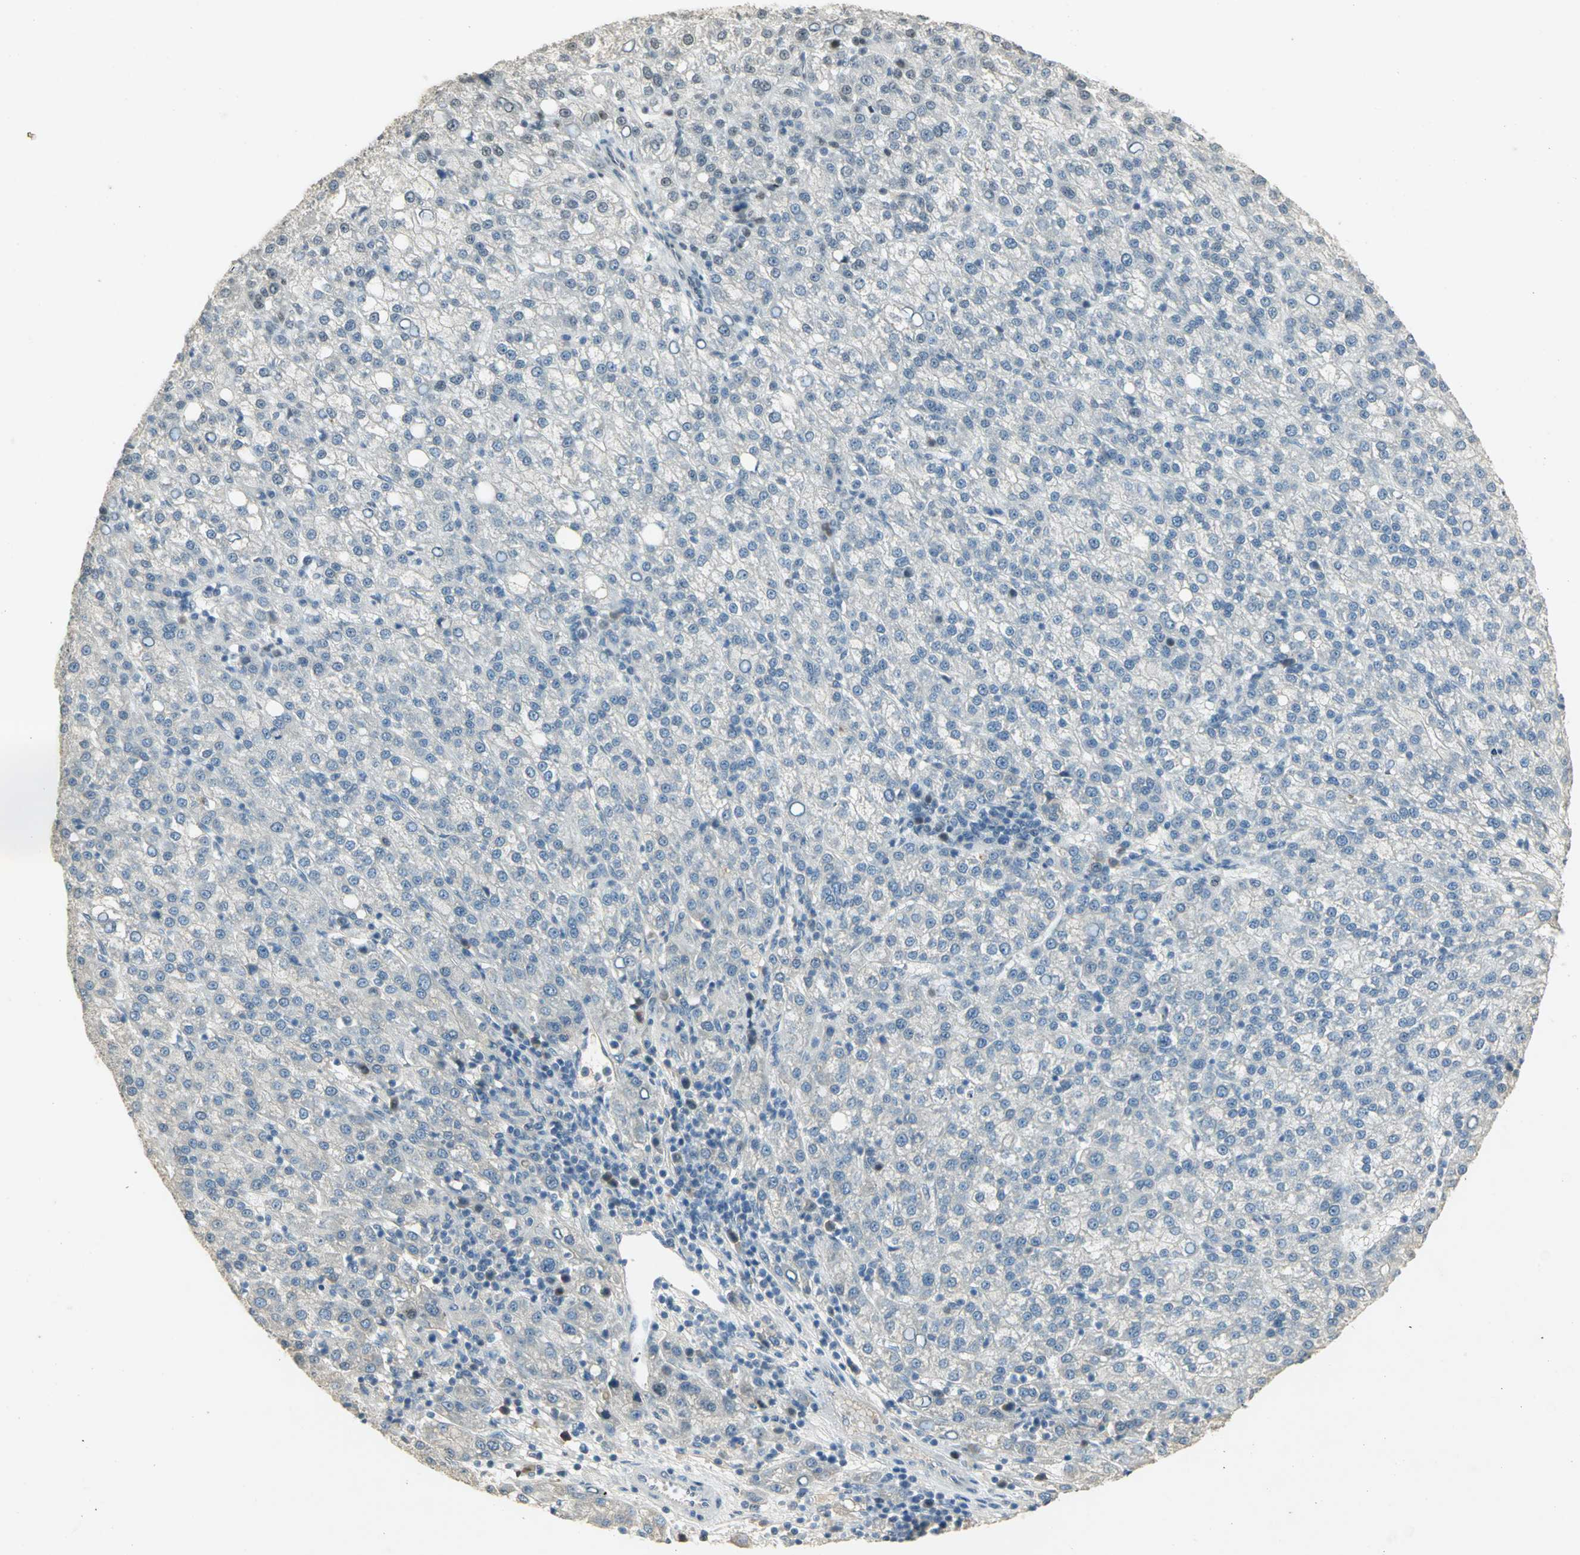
{"staining": {"intensity": "negative", "quantity": "none", "location": "none"}, "tissue": "liver cancer", "cell_type": "Tumor cells", "image_type": "cancer", "snomed": [{"axis": "morphology", "description": "Carcinoma, Hepatocellular, NOS"}, {"axis": "topography", "description": "Liver"}], "caption": "Tumor cells show no significant protein staining in liver cancer (hepatocellular carcinoma).", "gene": "AK6", "patient": {"sex": "female", "age": 58}}